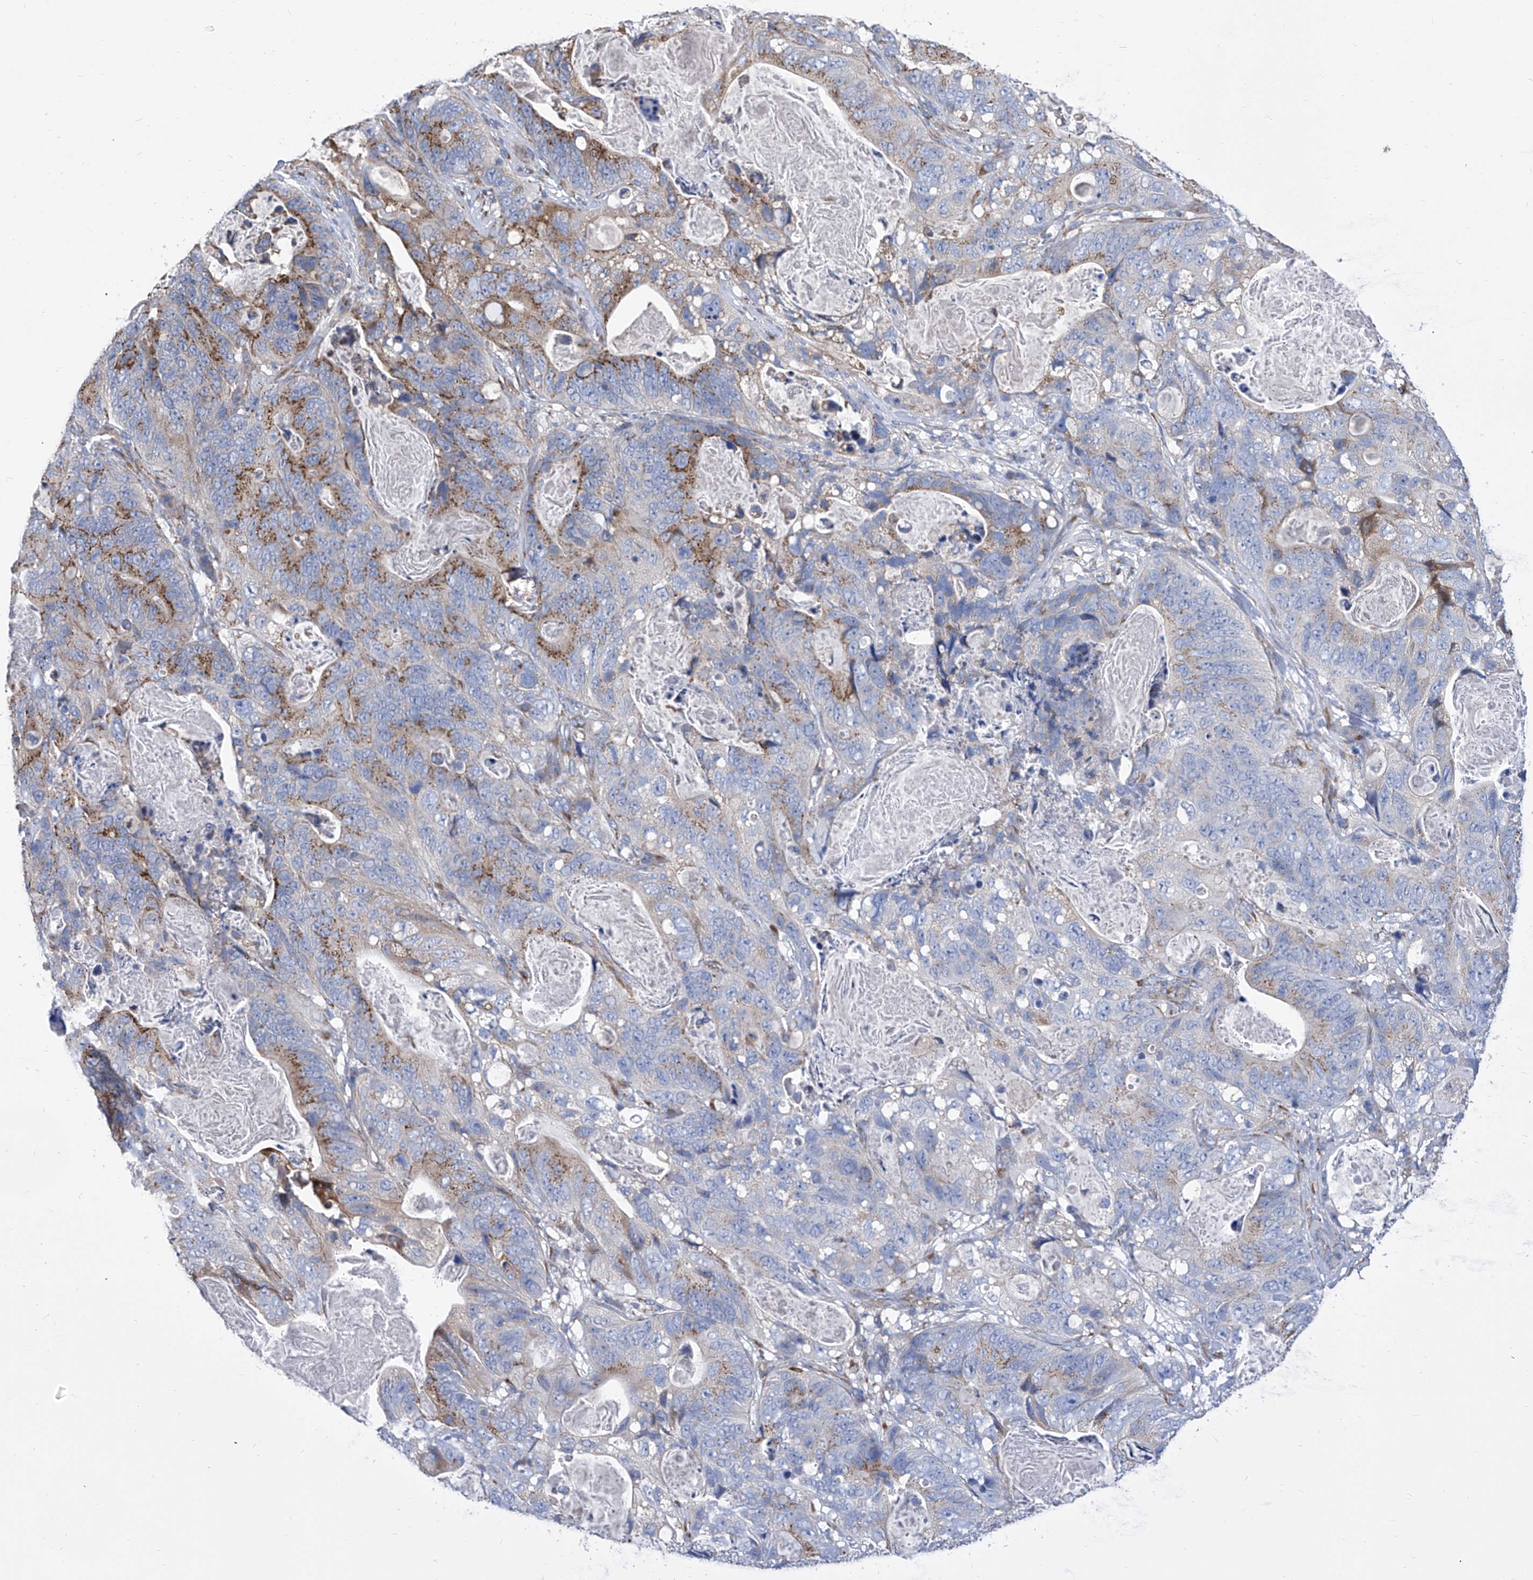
{"staining": {"intensity": "moderate", "quantity": "25%-75%", "location": "cytoplasmic/membranous"}, "tissue": "stomach cancer", "cell_type": "Tumor cells", "image_type": "cancer", "snomed": [{"axis": "morphology", "description": "Normal tissue, NOS"}, {"axis": "morphology", "description": "Adenocarcinoma, NOS"}, {"axis": "topography", "description": "Stomach"}], "caption": "The micrograph exhibits staining of stomach cancer (adenocarcinoma), revealing moderate cytoplasmic/membranous protein positivity (brown color) within tumor cells.", "gene": "TJAP1", "patient": {"sex": "female", "age": 89}}